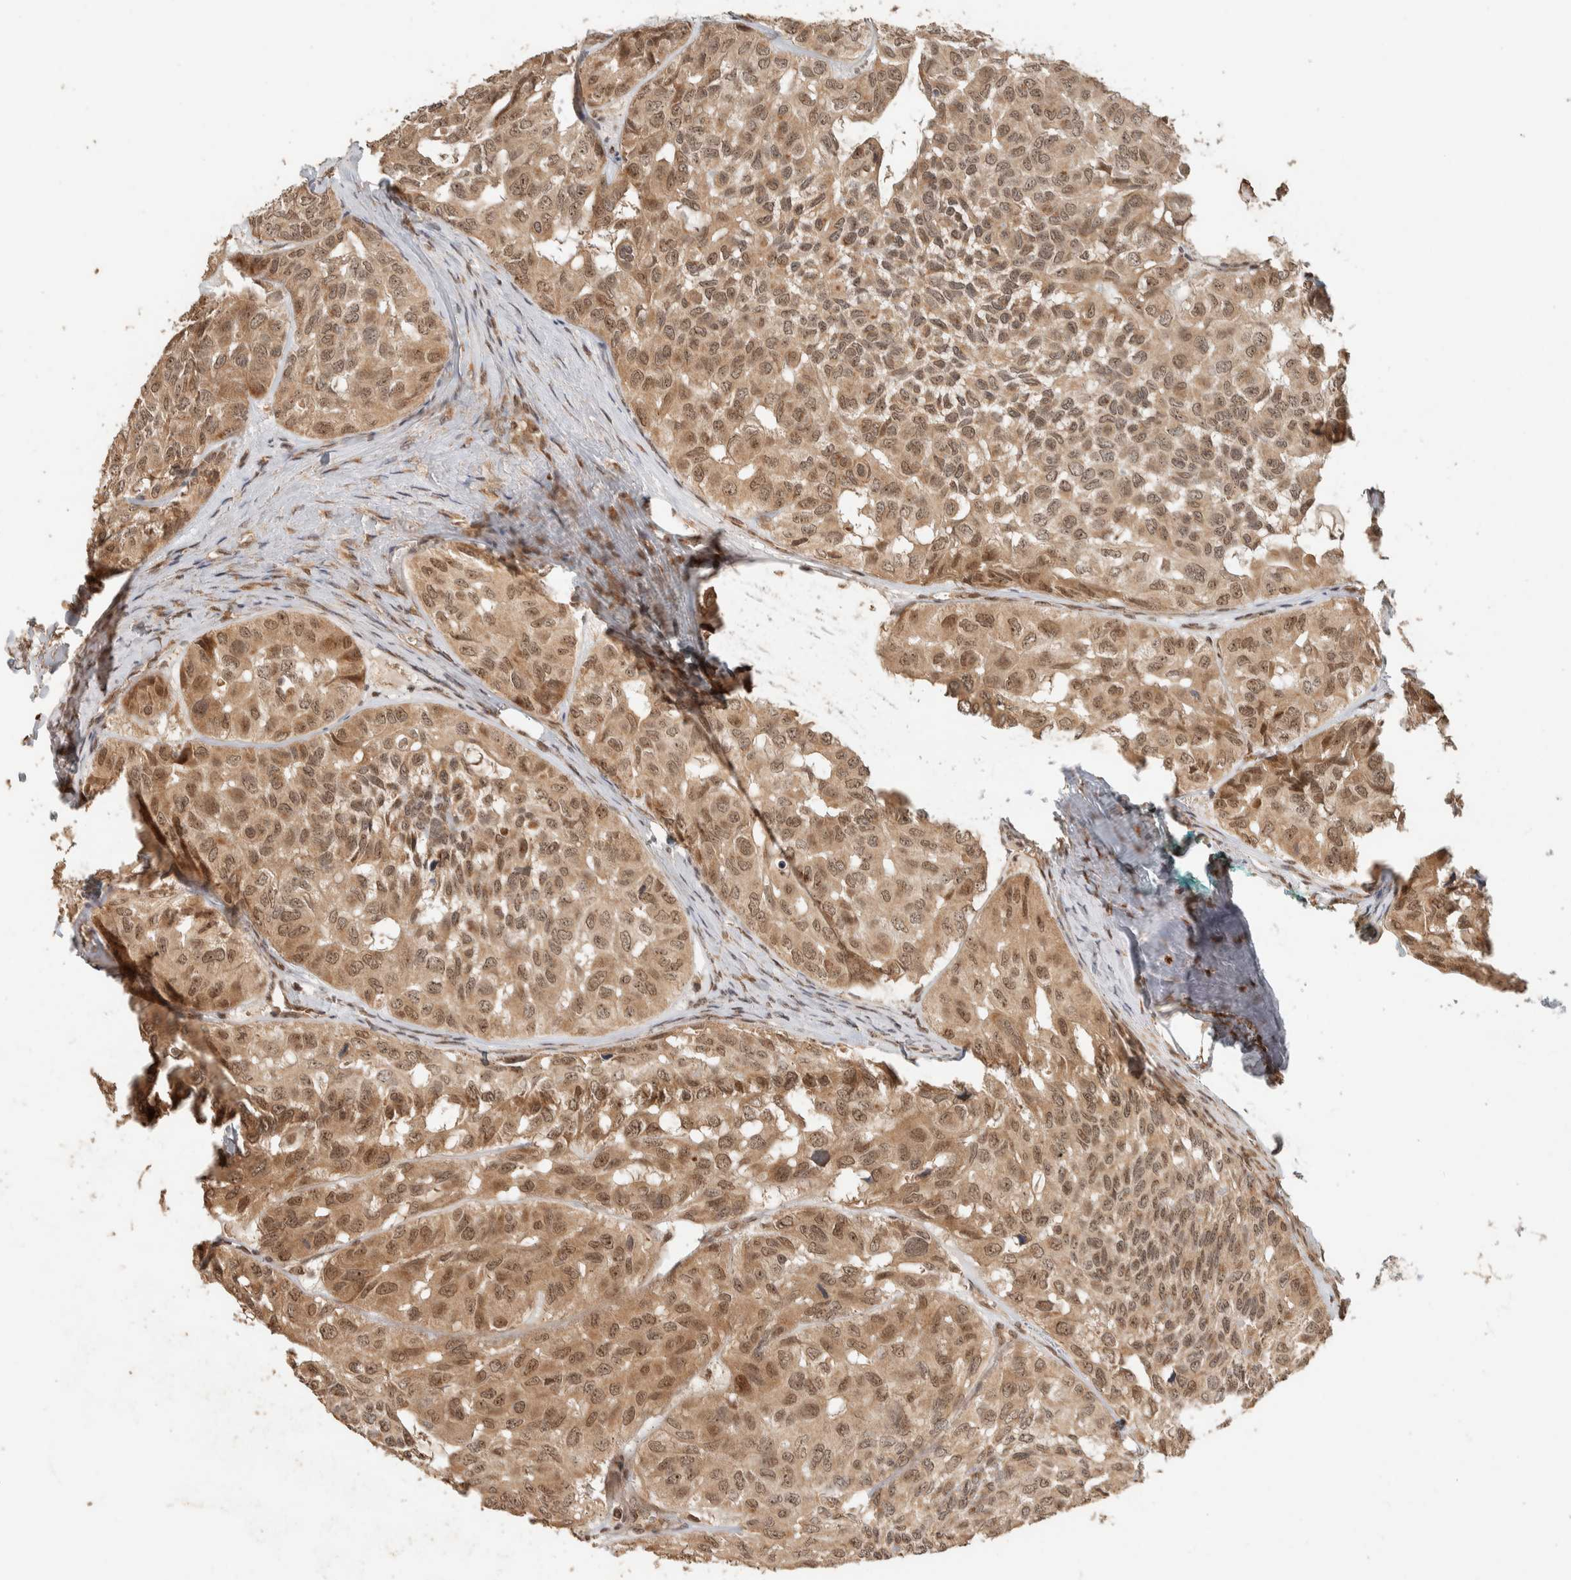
{"staining": {"intensity": "moderate", "quantity": ">75%", "location": "cytoplasmic/membranous,nuclear"}, "tissue": "head and neck cancer", "cell_type": "Tumor cells", "image_type": "cancer", "snomed": [{"axis": "morphology", "description": "Adenocarcinoma, NOS"}, {"axis": "topography", "description": "Salivary gland, NOS"}, {"axis": "topography", "description": "Head-Neck"}], "caption": "Head and neck cancer (adenocarcinoma) was stained to show a protein in brown. There is medium levels of moderate cytoplasmic/membranous and nuclear staining in approximately >75% of tumor cells.", "gene": "ZBTB2", "patient": {"sex": "female", "age": 76}}